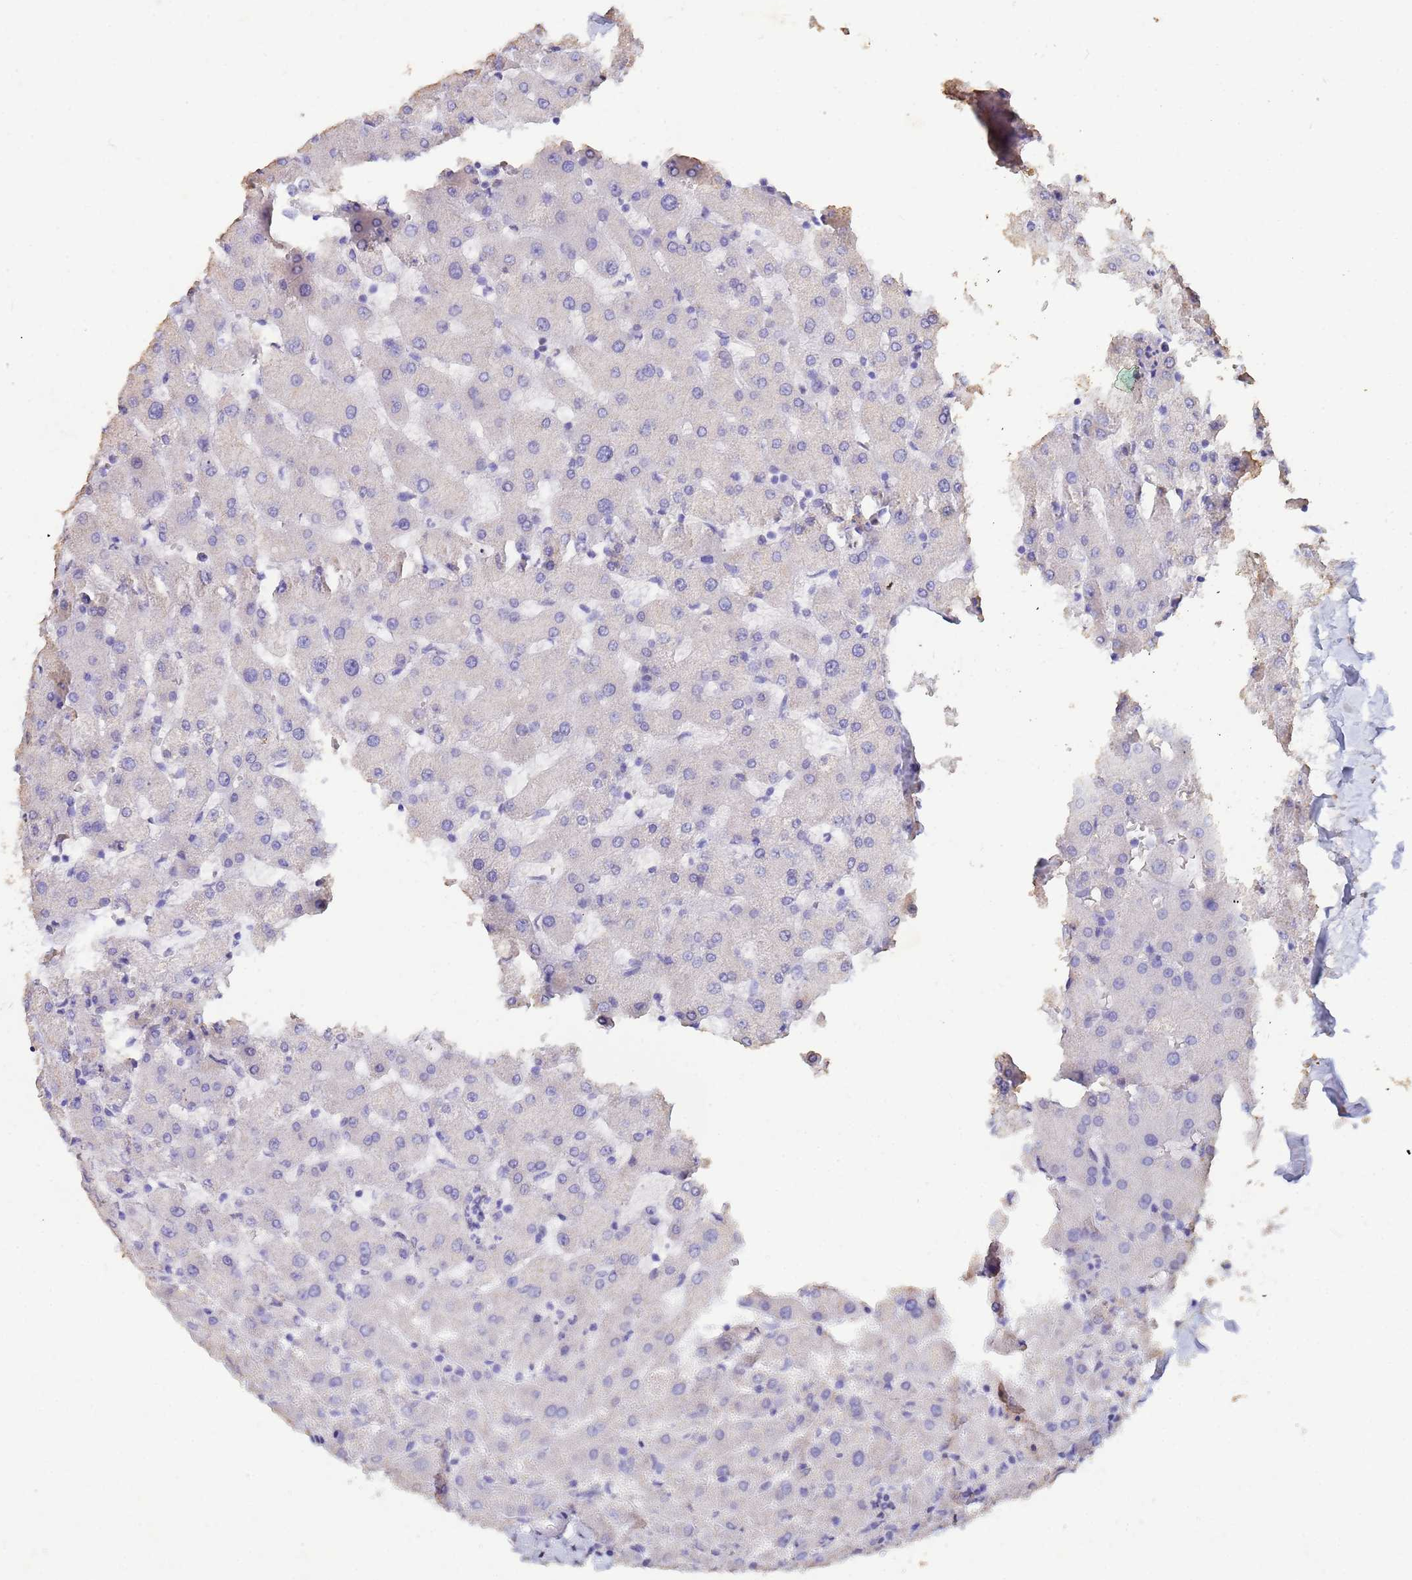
{"staining": {"intensity": "negative", "quantity": "none", "location": "none"}, "tissue": "liver", "cell_type": "Cholangiocytes", "image_type": "normal", "snomed": [{"axis": "morphology", "description": "Normal tissue, NOS"}, {"axis": "topography", "description": "Liver"}], "caption": "This histopathology image is of normal liver stained with immunohistochemistry to label a protein in brown with the nuclei are counter-stained blue. There is no expression in cholangiocytes.", "gene": "CSTB", "patient": {"sex": "female", "age": 63}}